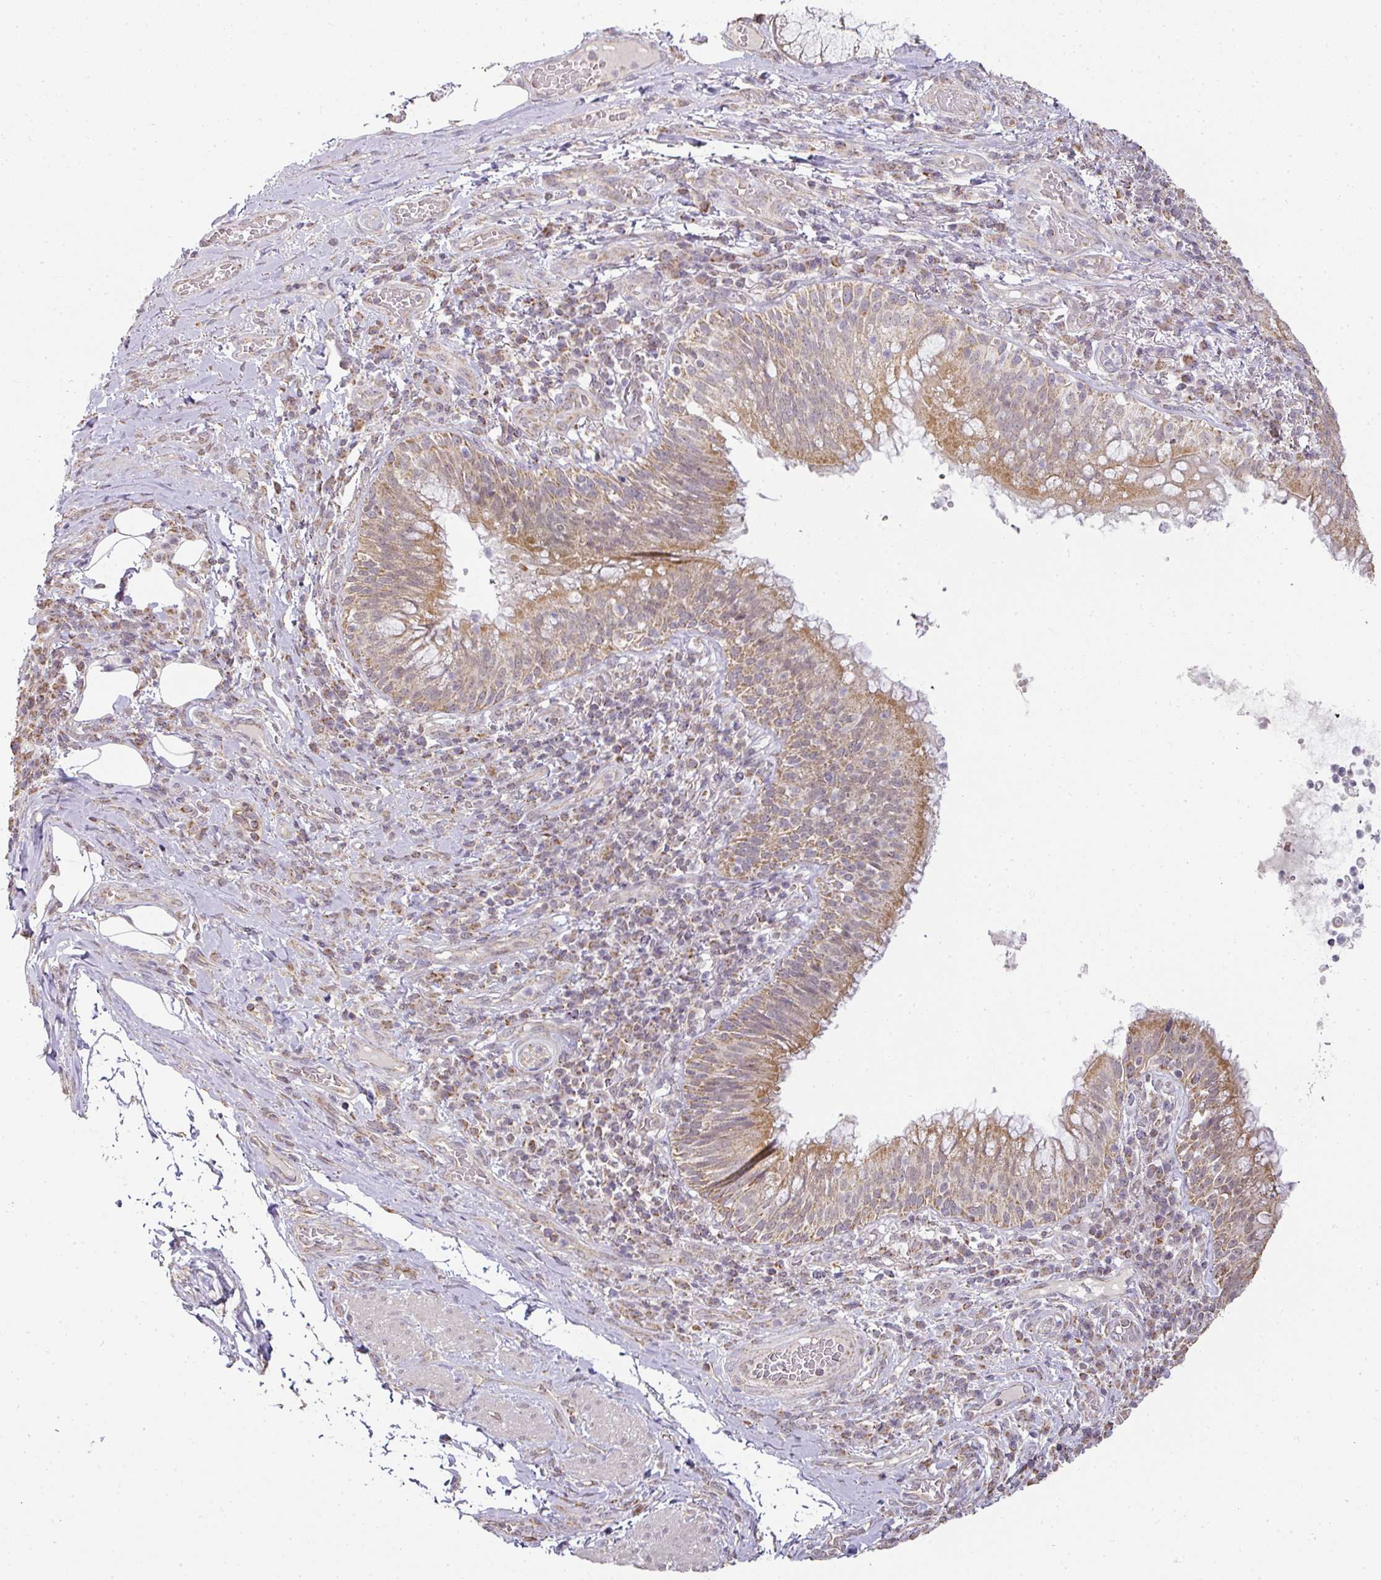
{"staining": {"intensity": "moderate", "quantity": "25%-75%", "location": "cytoplasmic/membranous"}, "tissue": "bronchus", "cell_type": "Respiratory epithelial cells", "image_type": "normal", "snomed": [{"axis": "morphology", "description": "Normal tissue, NOS"}, {"axis": "topography", "description": "Cartilage tissue"}, {"axis": "topography", "description": "Bronchus"}], "caption": "Human bronchus stained for a protein (brown) shows moderate cytoplasmic/membranous positive positivity in approximately 25%-75% of respiratory epithelial cells.", "gene": "MYOM2", "patient": {"sex": "male", "age": 56}}